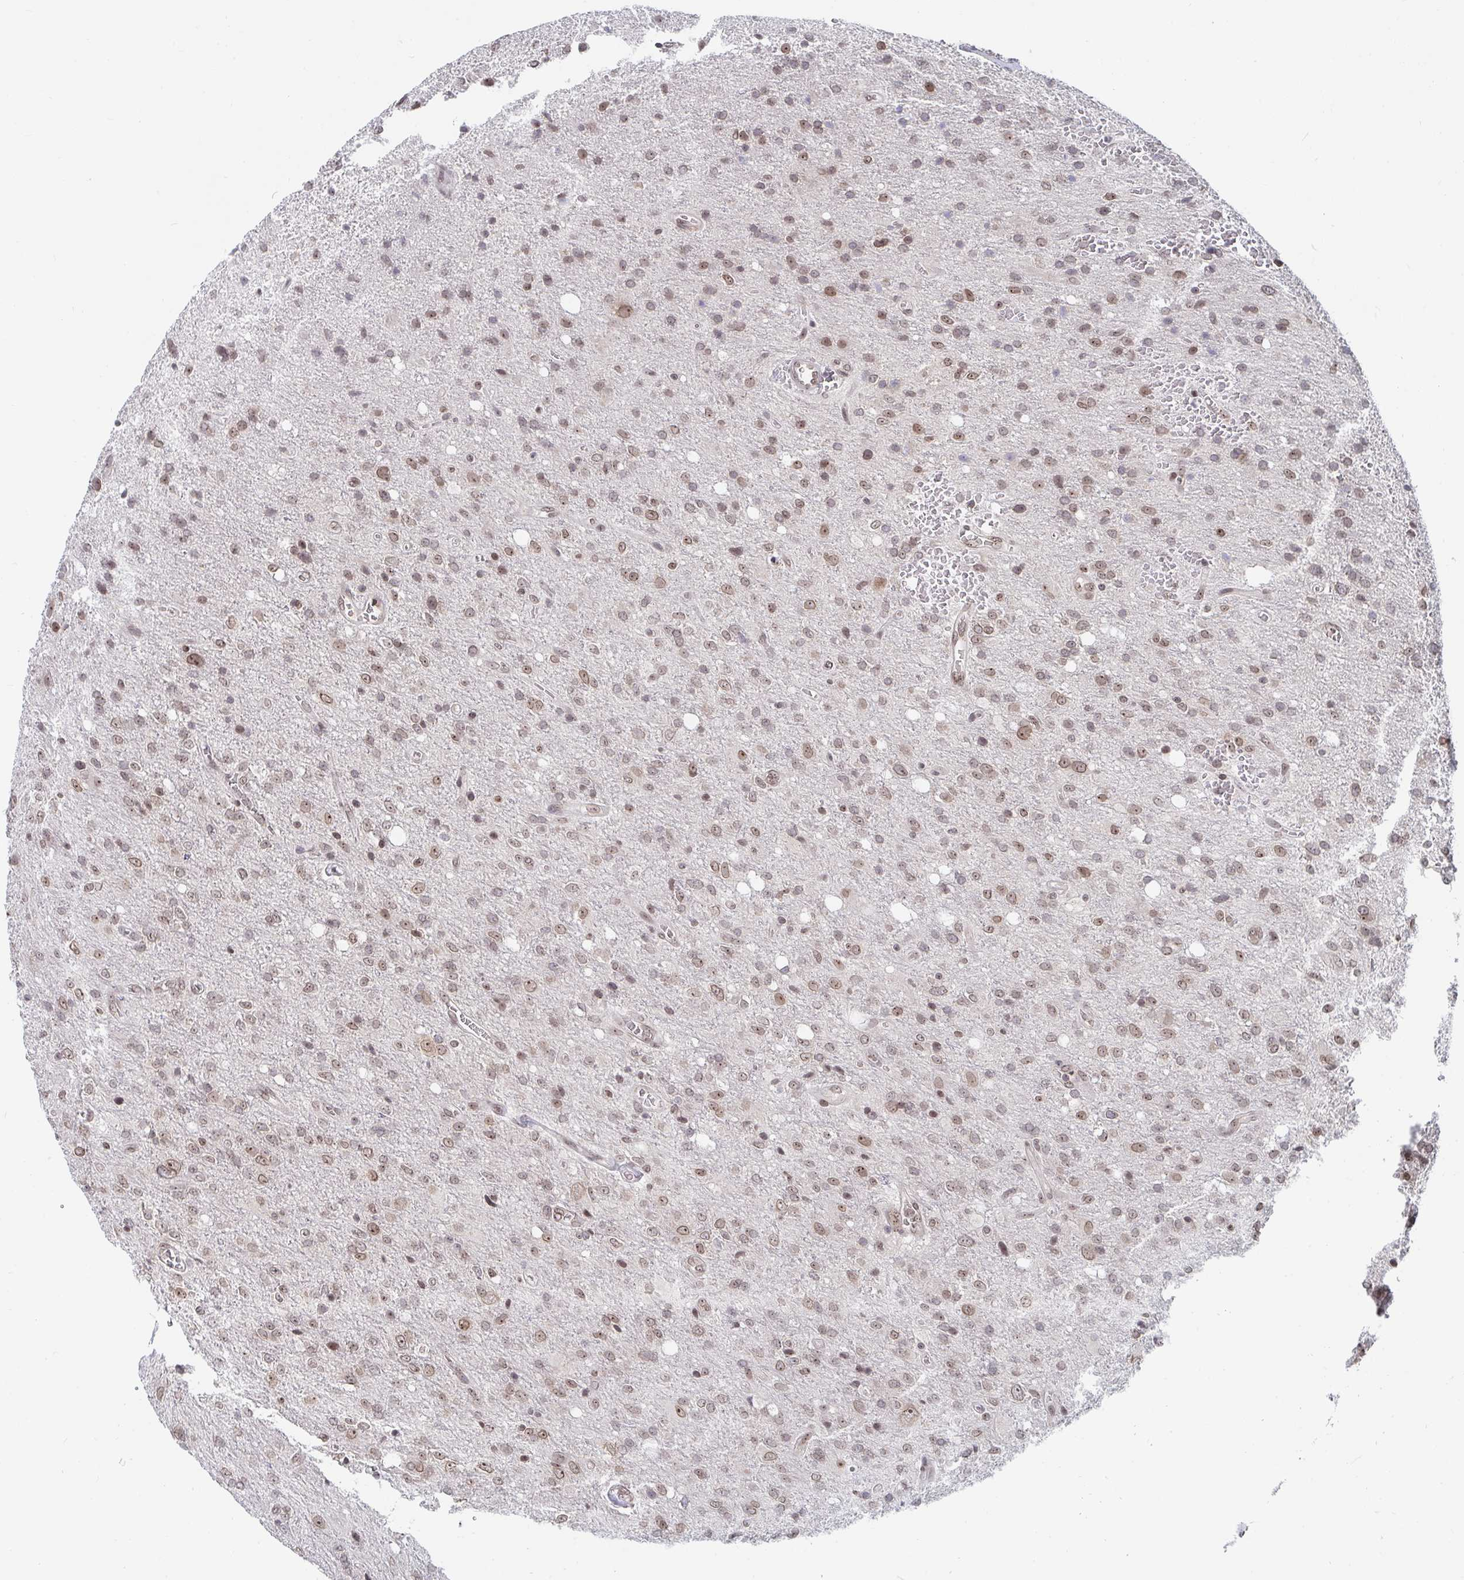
{"staining": {"intensity": "weak", "quantity": ">75%", "location": "nuclear"}, "tissue": "glioma", "cell_type": "Tumor cells", "image_type": "cancer", "snomed": [{"axis": "morphology", "description": "Glioma, malignant, Low grade"}, {"axis": "topography", "description": "Brain"}], "caption": "Glioma stained with IHC shows weak nuclear expression in about >75% of tumor cells. Nuclei are stained in blue.", "gene": "TRIP12", "patient": {"sex": "male", "age": 66}}